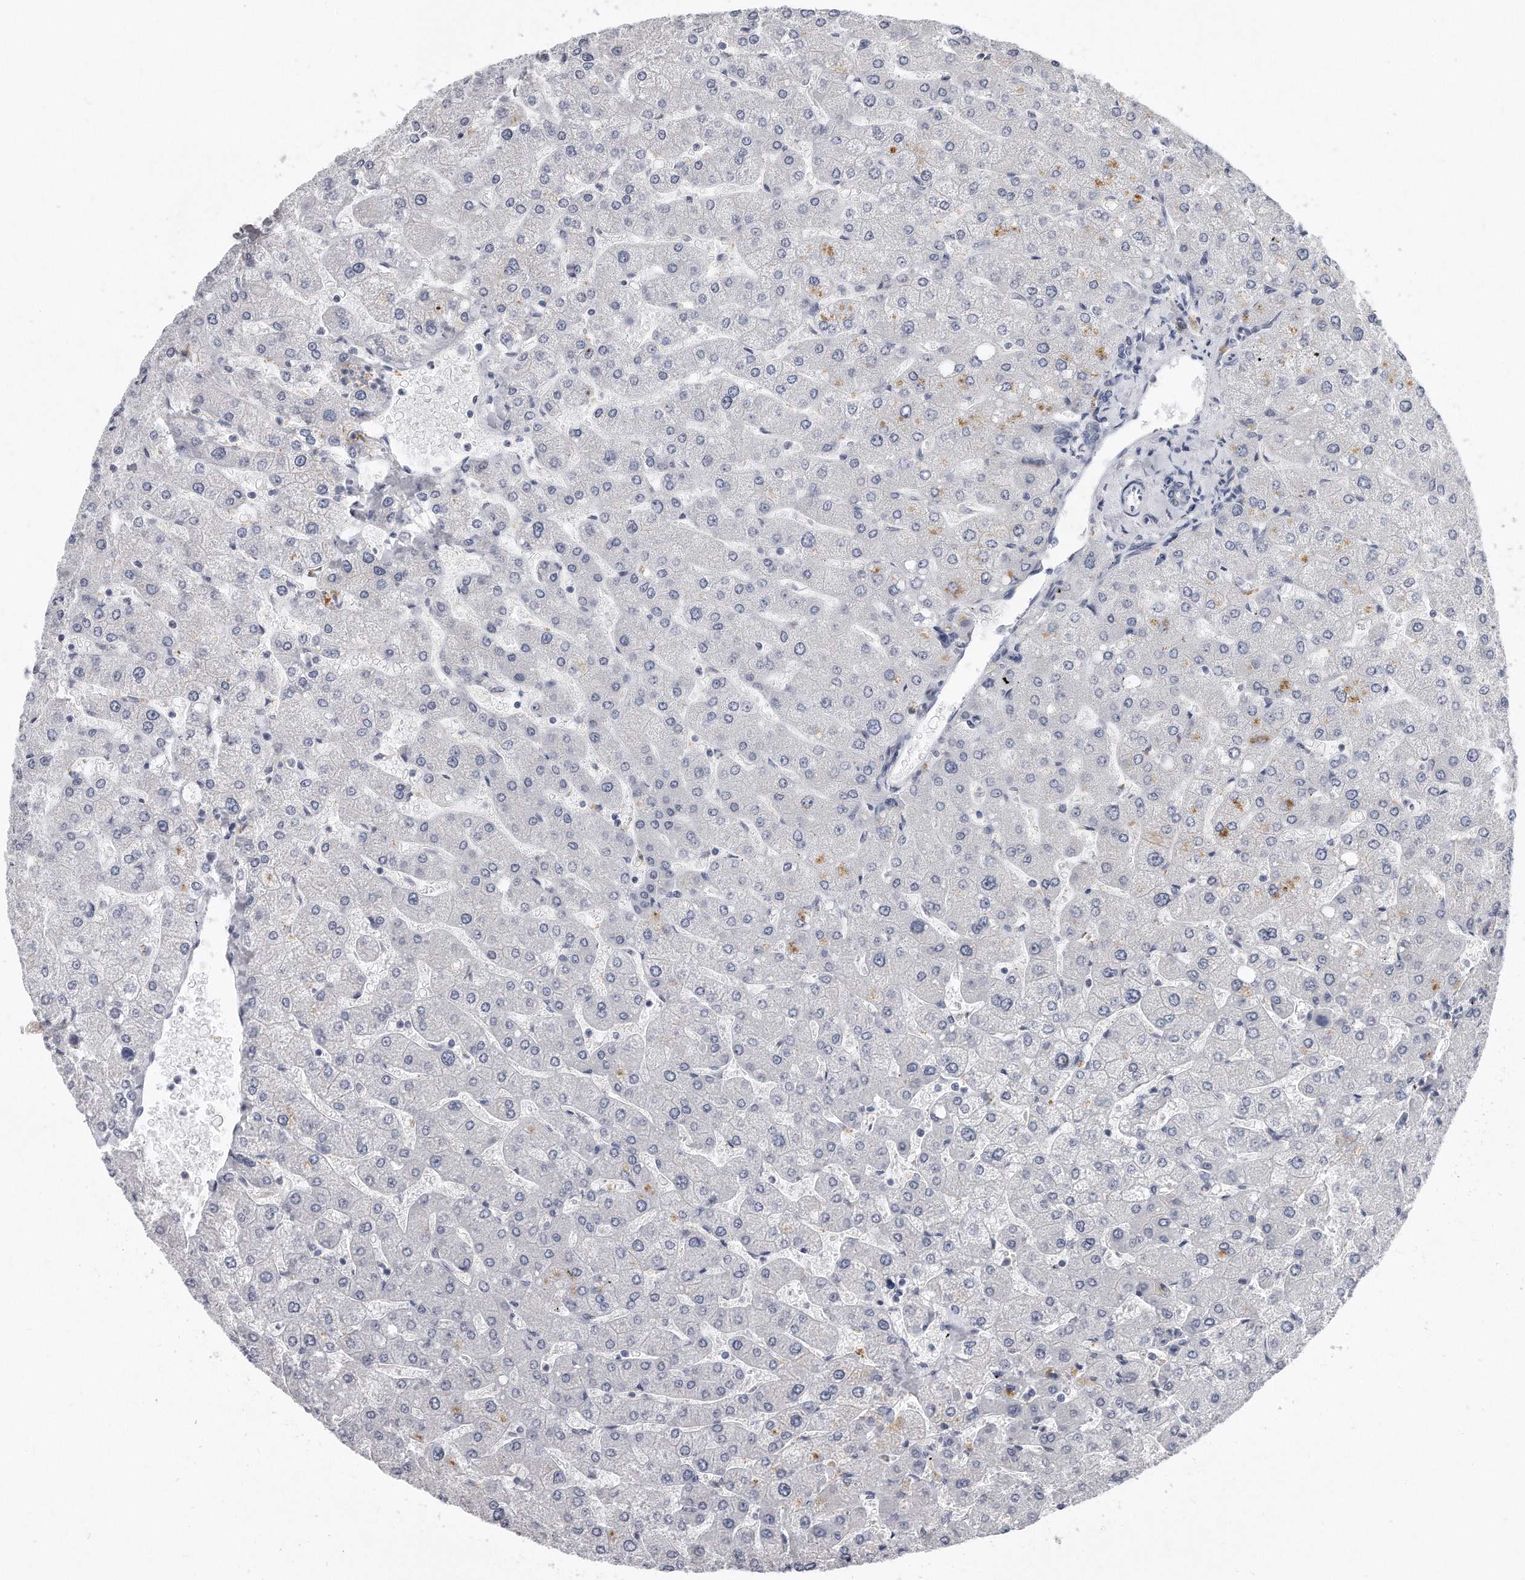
{"staining": {"intensity": "negative", "quantity": "none", "location": "none"}, "tissue": "liver", "cell_type": "Cholangiocytes", "image_type": "normal", "snomed": [{"axis": "morphology", "description": "Normal tissue, NOS"}, {"axis": "topography", "description": "Liver"}], "caption": "High magnification brightfield microscopy of benign liver stained with DAB (brown) and counterstained with hematoxylin (blue): cholangiocytes show no significant expression.", "gene": "CTBP2", "patient": {"sex": "male", "age": 55}}